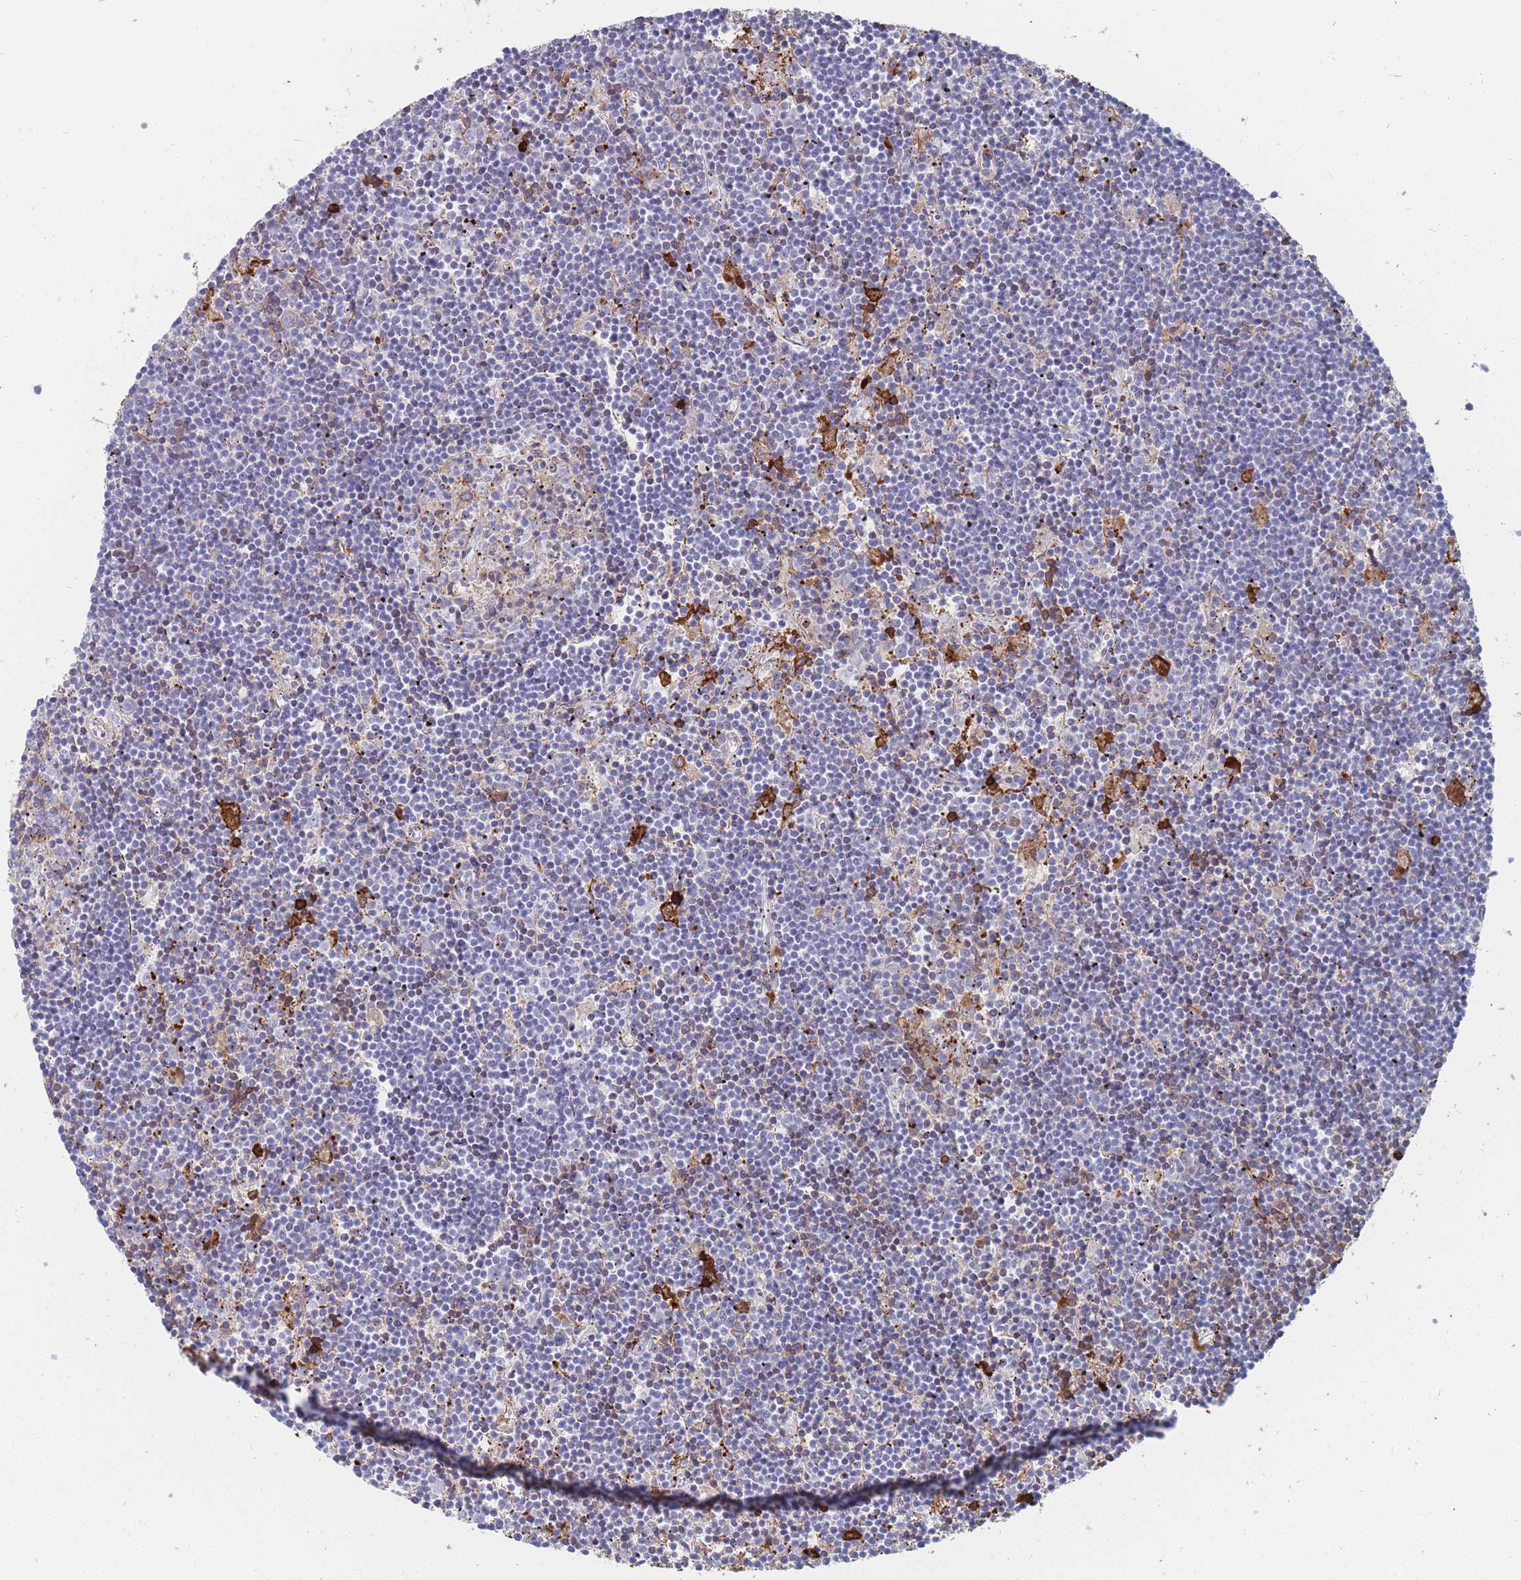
{"staining": {"intensity": "negative", "quantity": "none", "location": "none"}, "tissue": "lymphoma", "cell_type": "Tumor cells", "image_type": "cancer", "snomed": [{"axis": "morphology", "description": "Malignant lymphoma, non-Hodgkin's type, Low grade"}, {"axis": "topography", "description": "Spleen"}], "caption": "The immunohistochemistry (IHC) photomicrograph has no significant staining in tumor cells of lymphoma tissue.", "gene": "AIF1", "patient": {"sex": "male", "age": 76}}